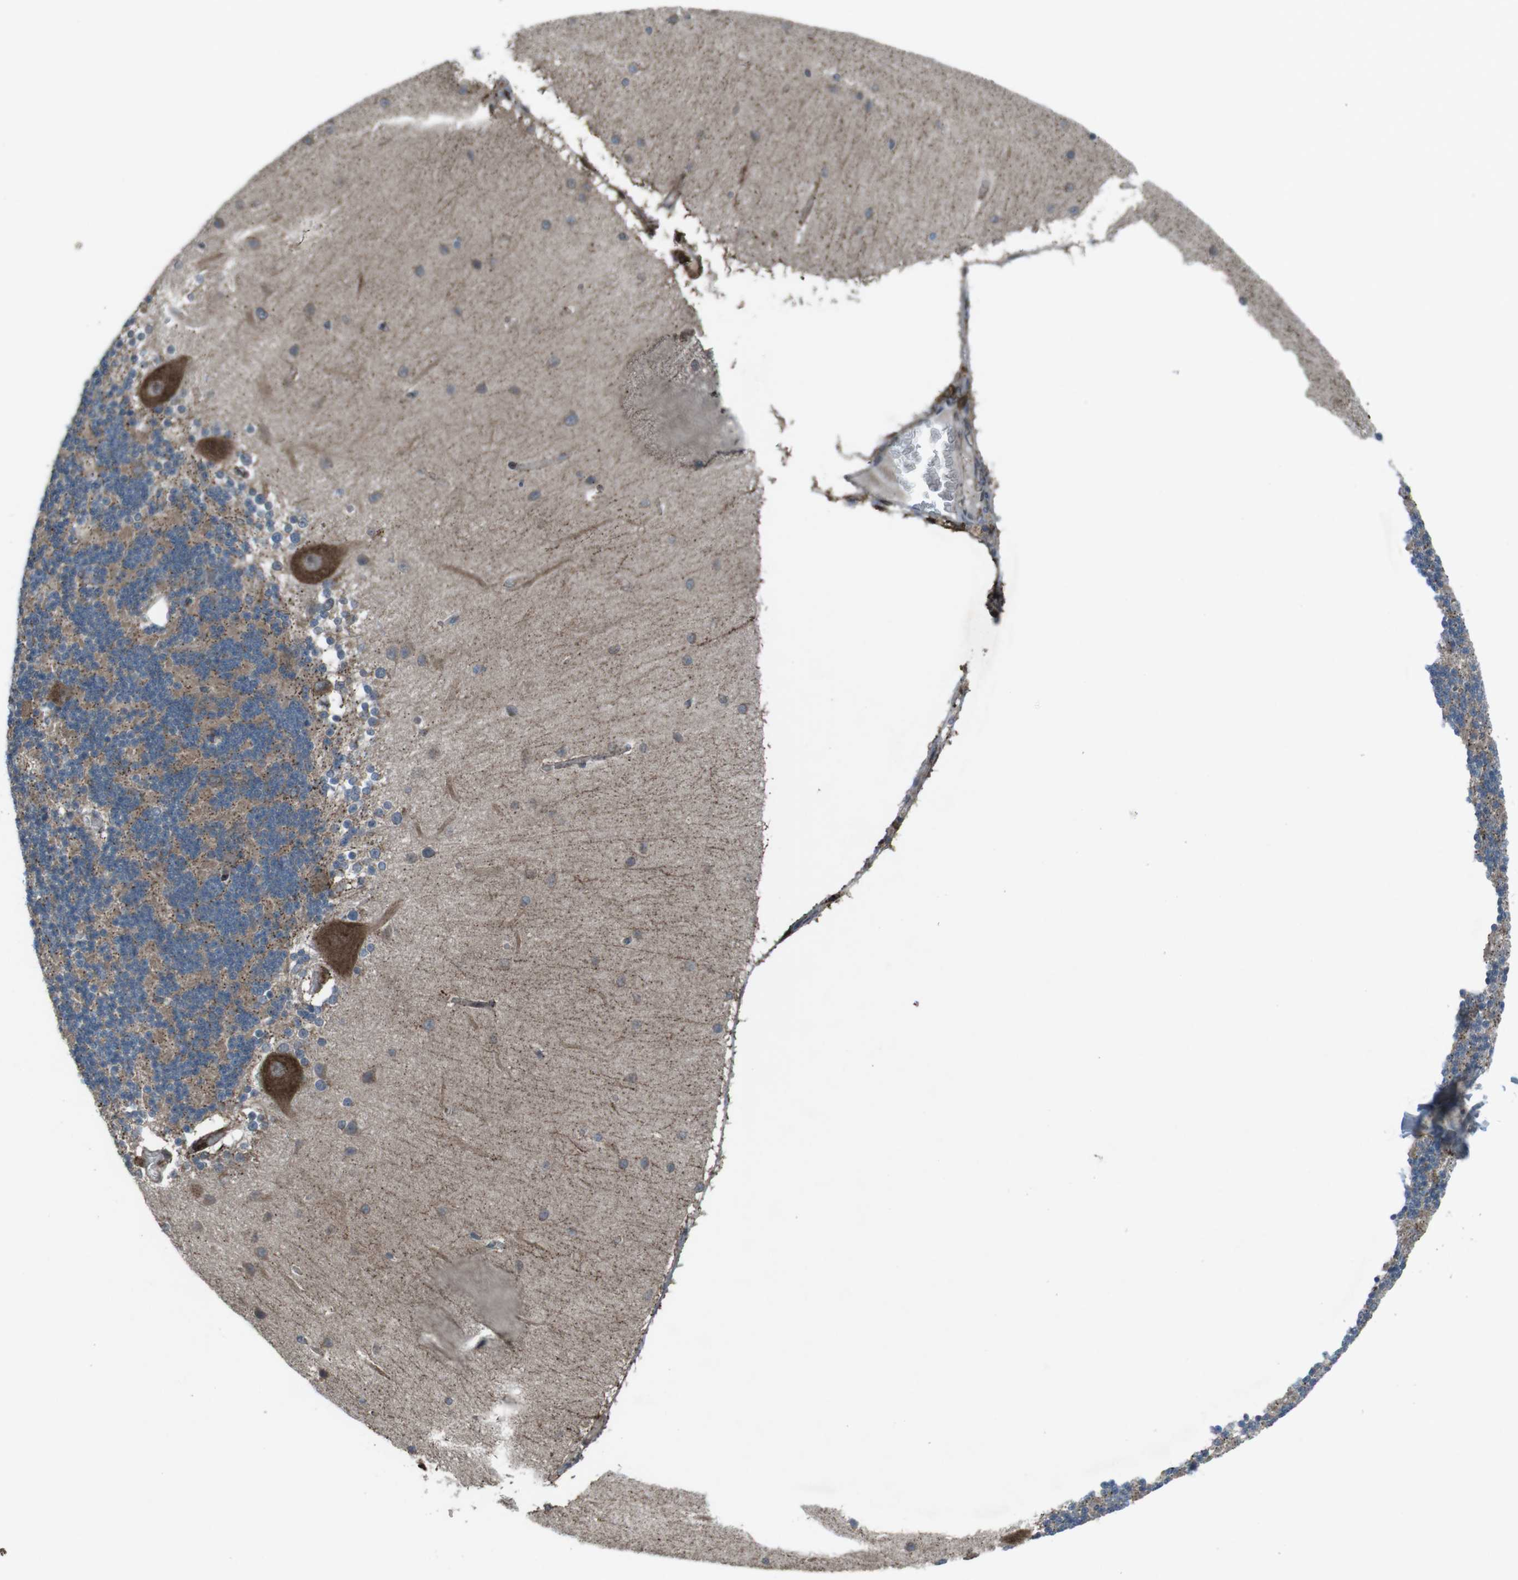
{"staining": {"intensity": "weak", "quantity": ">75%", "location": "cytoplasmic/membranous"}, "tissue": "cerebellum", "cell_type": "Cells in granular layer", "image_type": "normal", "snomed": [{"axis": "morphology", "description": "Normal tissue, NOS"}, {"axis": "topography", "description": "Cerebellum"}], "caption": "Brown immunohistochemical staining in normal human cerebellum displays weak cytoplasmic/membranous positivity in approximately >75% of cells in granular layer.", "gene": "GDF10", "patient": {"sex": "female", "age": 54}}